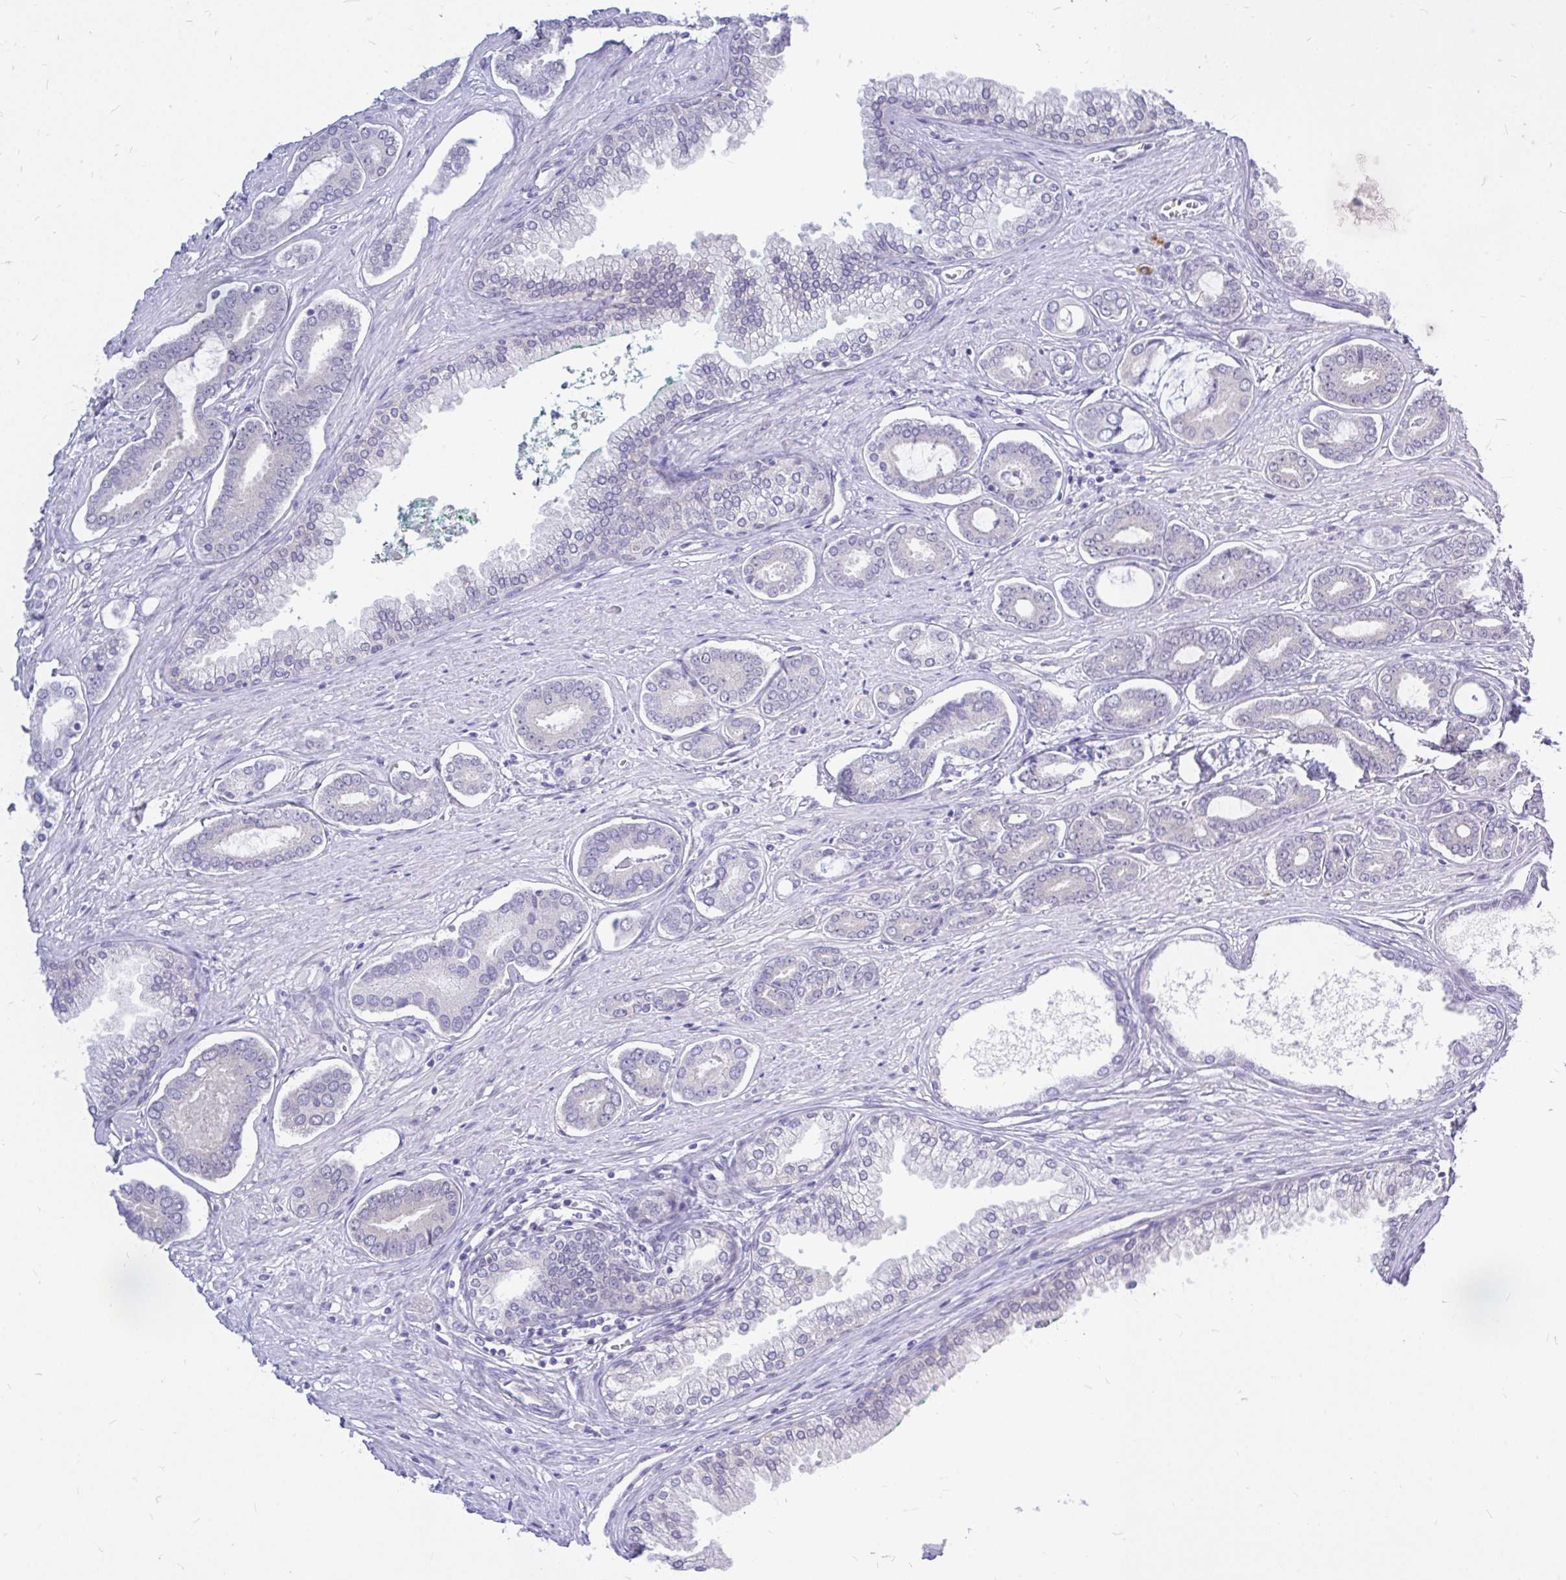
{"staining": {"intensity": "negative", "quantity": "none", "location": "none"}, "tissue": "prostate cancer", "cell_type": "Tumor cells", "image_type": "cancer", "snomed": [{"axis": "morphology", "description": "Adenocarcinoma, NOS"}, {"axis": "topography", "description": "Prostate and seminal vesicle, NOS"}], "caption": "Immunohistochemistry (IHC) micrograph of prostate adenocarcinoma stained for a protein (brown), which reveals no staining in tumor cells.", "gene": "MAP1LC3A", "patient": {"sex": "male", "age": 76}}